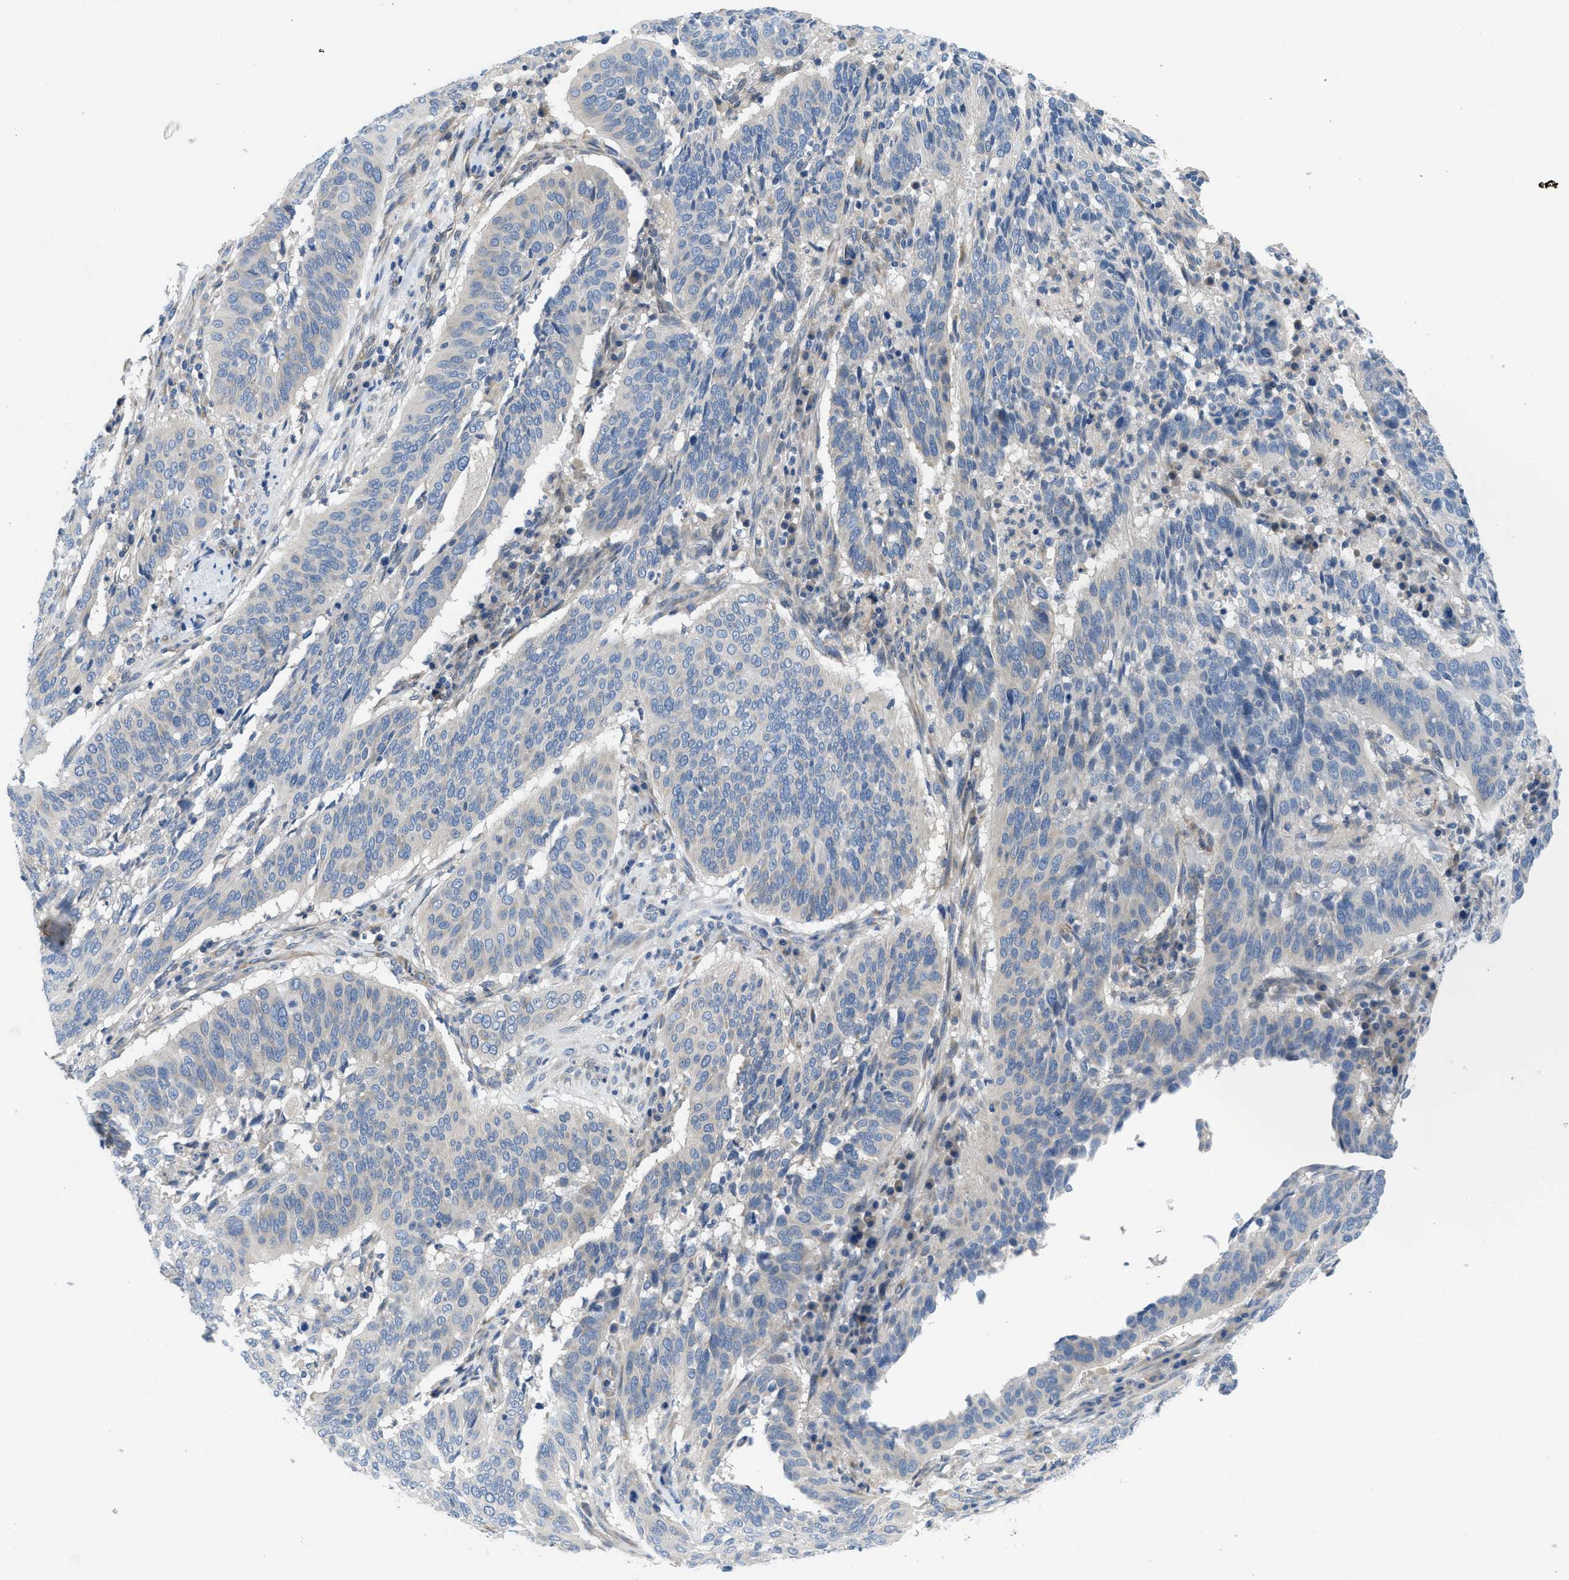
{"staining": {"intensity": "negative", "quantity": "none", "location": "none"}, "tissue": "cervical cancer", "cell_type": "Tumor cells", "image_type": "cancer", "snomed": [{"axis": "morphology", "description": "Normal tissue, NOS"}, {"axis": "morphology", "description": "Squamous cell carcinoma, NOS"}, {"axis": "topography", "description": "Cervix"}], "caption": "Immunohistochemical staining of human cervical cancer exhibits no significant positivity in tumor cells. The staining was performed using DAB to visualize the protein expression in brown, while the nuclei were stained in blue with hematoxylin (Magnification: 20x).", "gene": "PGR", "patient": {"sex": "female", "age": 39}}